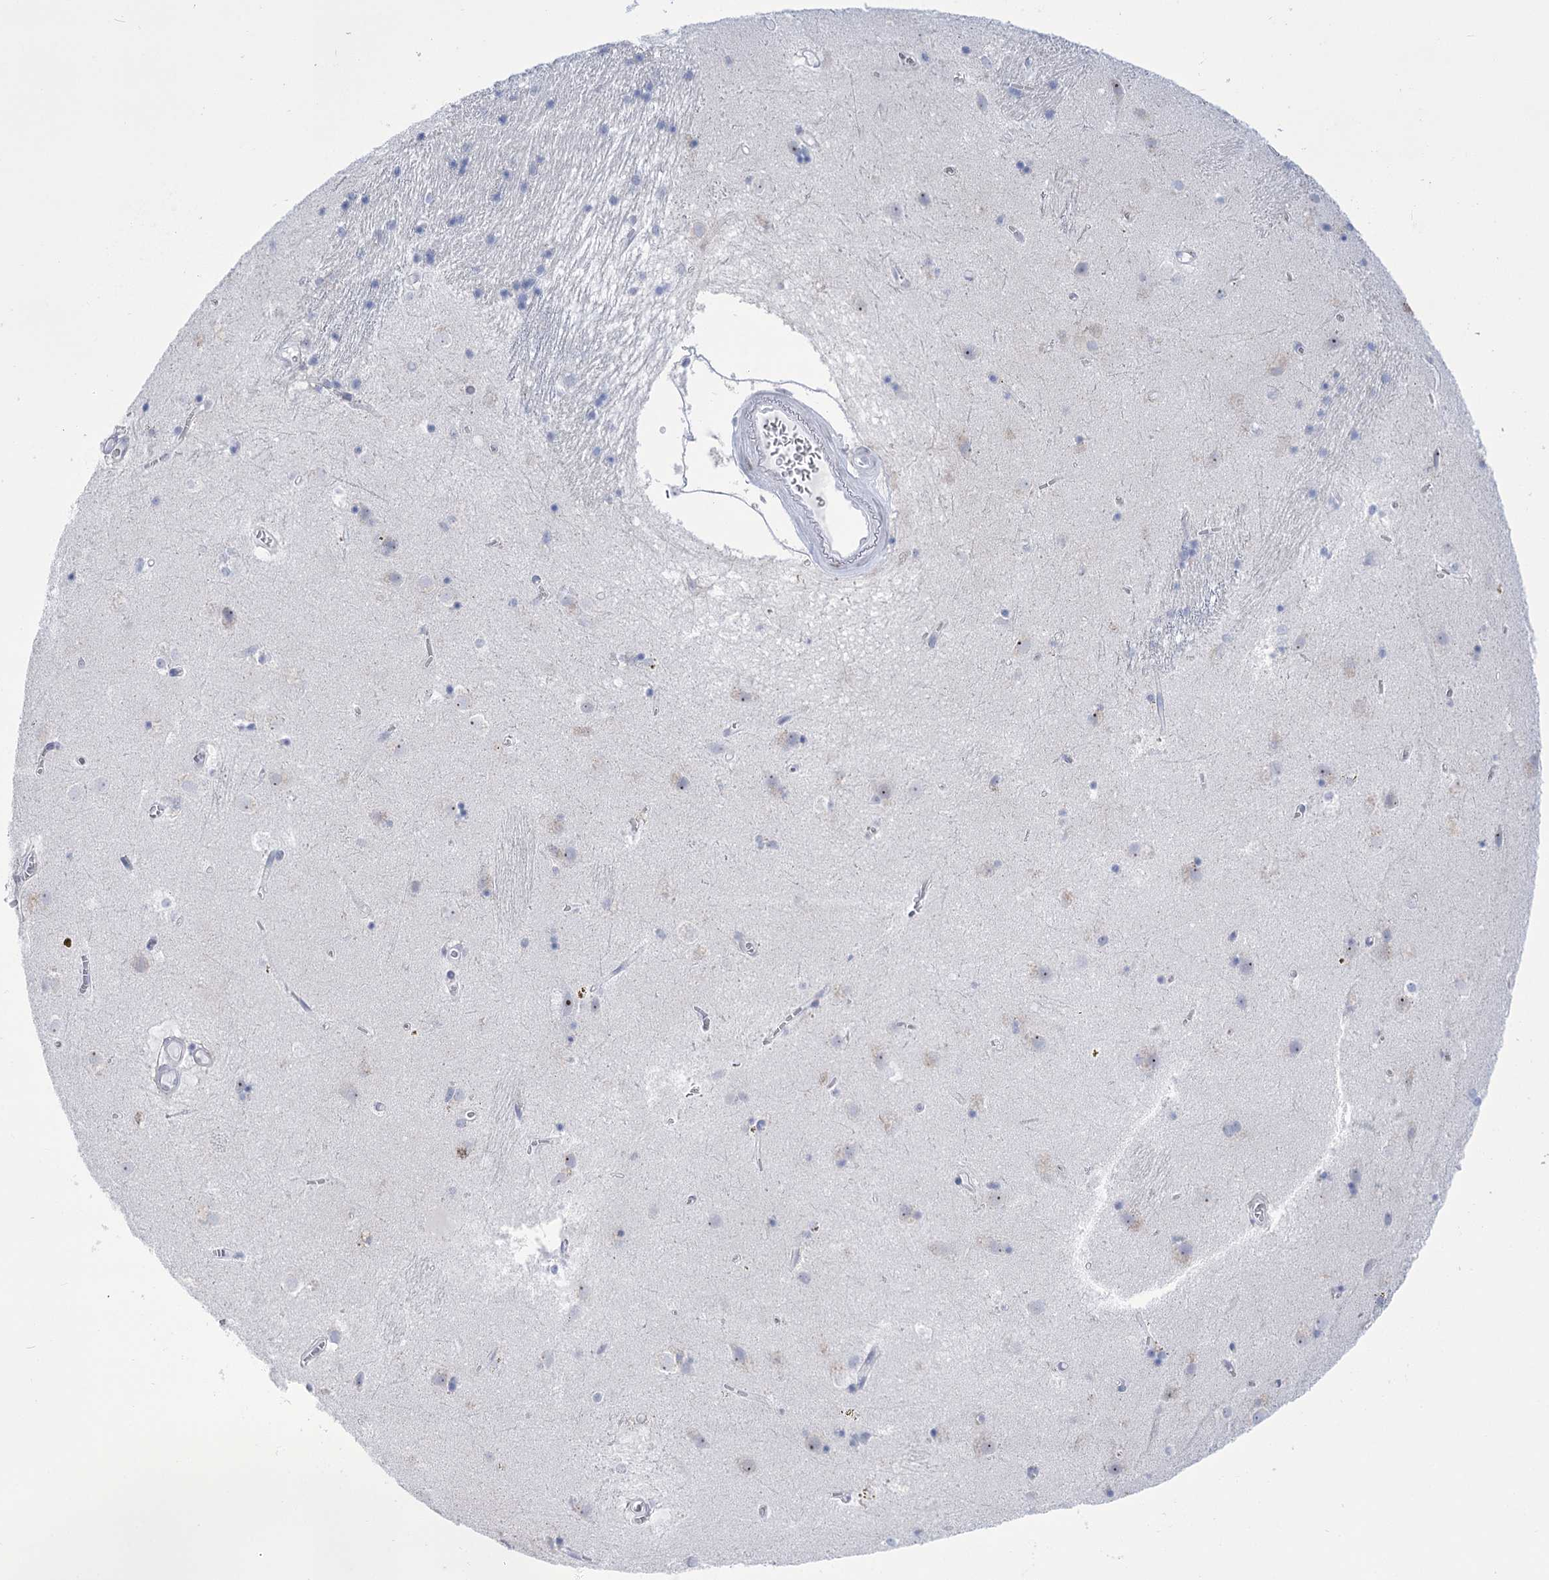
{"staining": {"intensity": "negative", "quantity": "none", "location": "none"}, "tissue": "caudate", "cell_type": "Glial cells", "image_type": "normal", "snomed": [{"axis": "morphology", "description": "Normal tissue, NOS"}, {"axis": "topography", "description": "Lateral ventricle wall"}], "caption": "DAB (3,3'-diaminobenzidine) immunohistochemical staining of unremarkable caudate displays no significant staining in glial cells. (Brightfield microscopy of DAB IHC at high magnification).", "gene": "HORMAD1", "patient": {"sex": "male", "age": 70}}